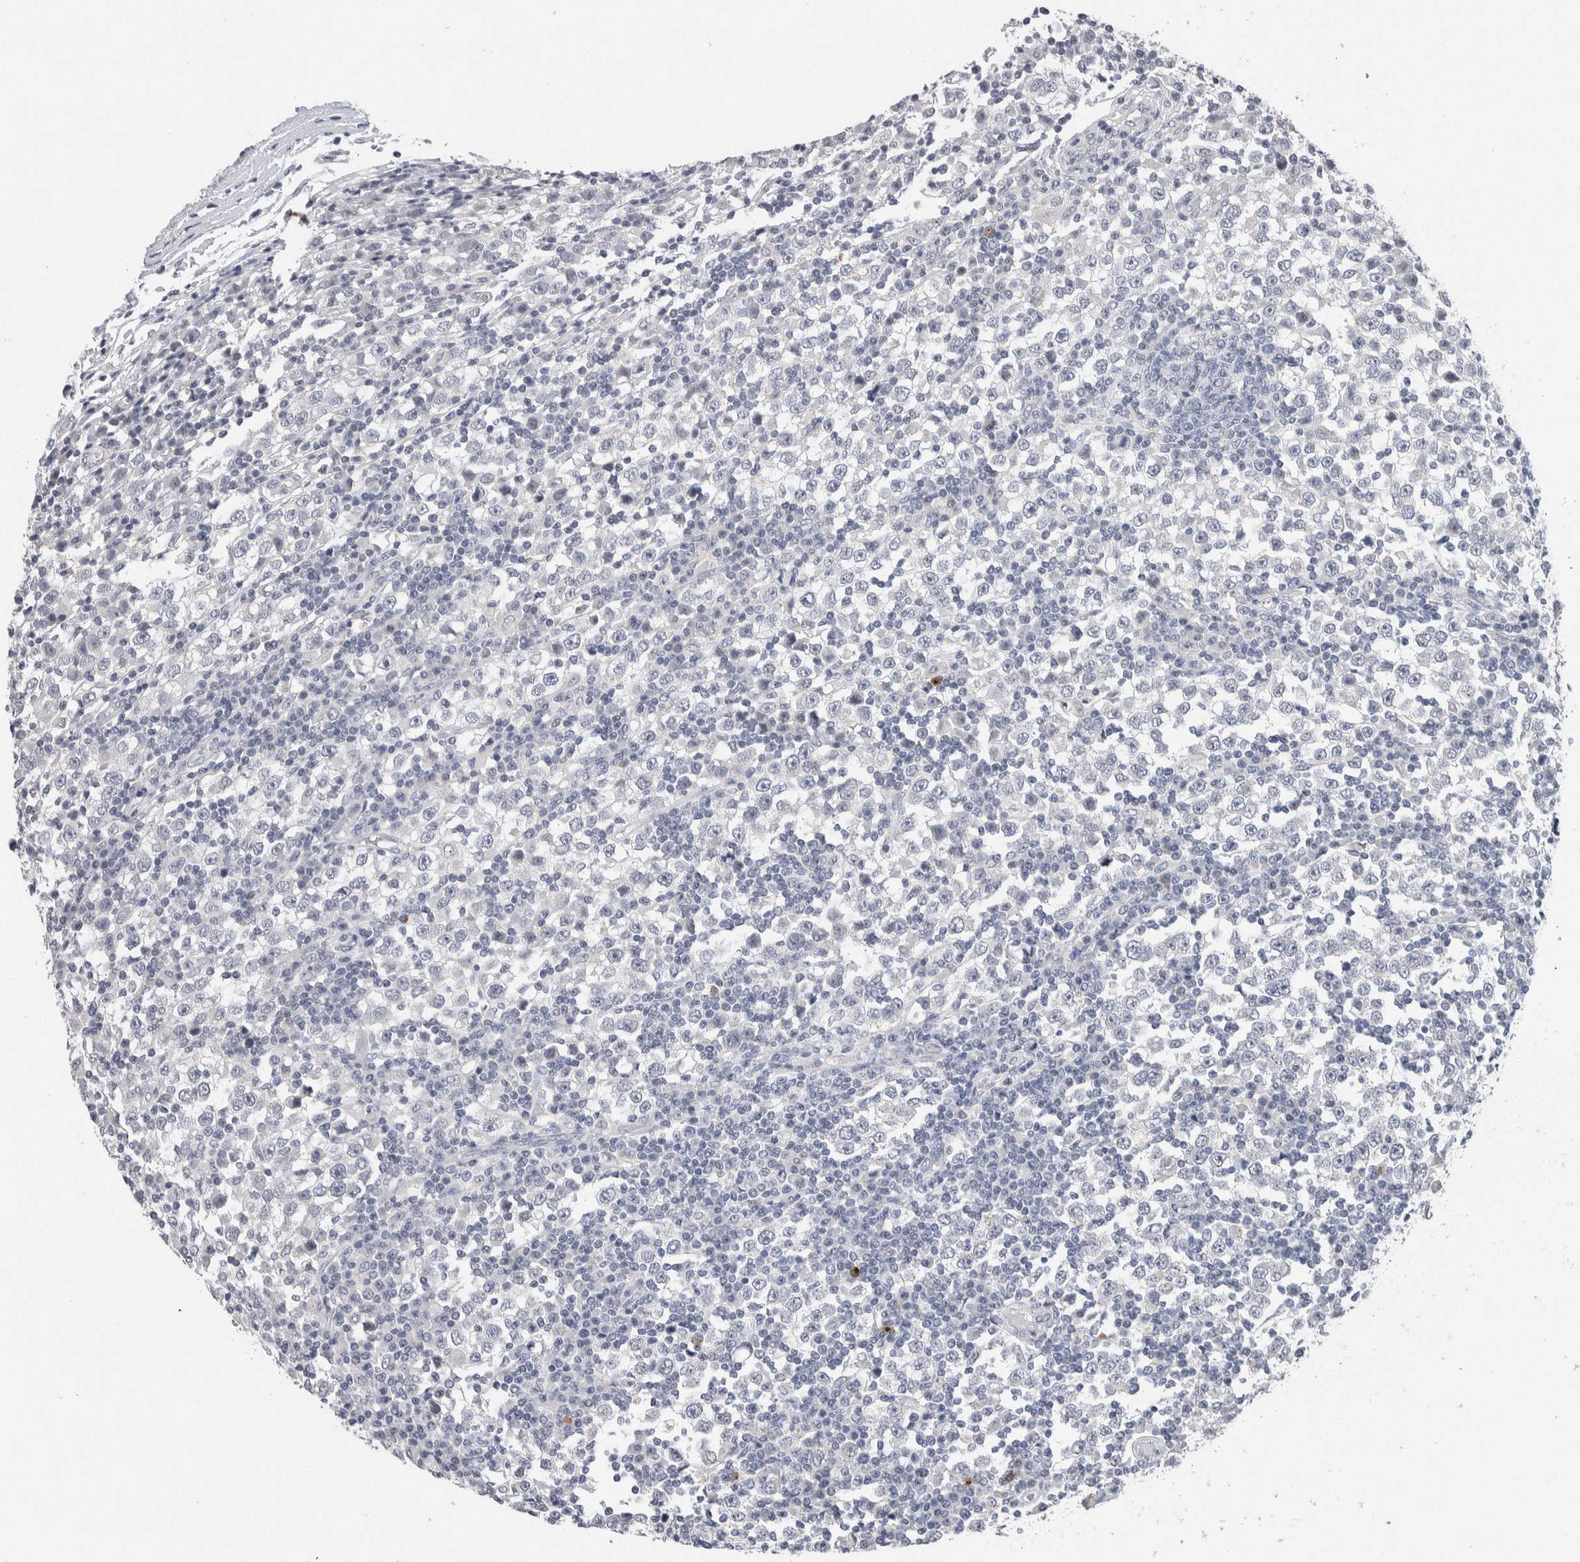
{"staining": {"intensity": "negative", "quantity": "none", "location": "none"}, "tissue": "testis cancer", "cell_type": "Tumor cells", "image_type": "cancer", "snomed": [{"axis": "morphology", "description": "Seminoma, NOS"}, {"axis": "topography", "description": "Testis"}], "caption": "Histopathology image shows no protein positivity in tumor cells of seminoma (testis) tissue.", "gene": "SCN2A", "patient": {"sex": "male", "age": 65}}